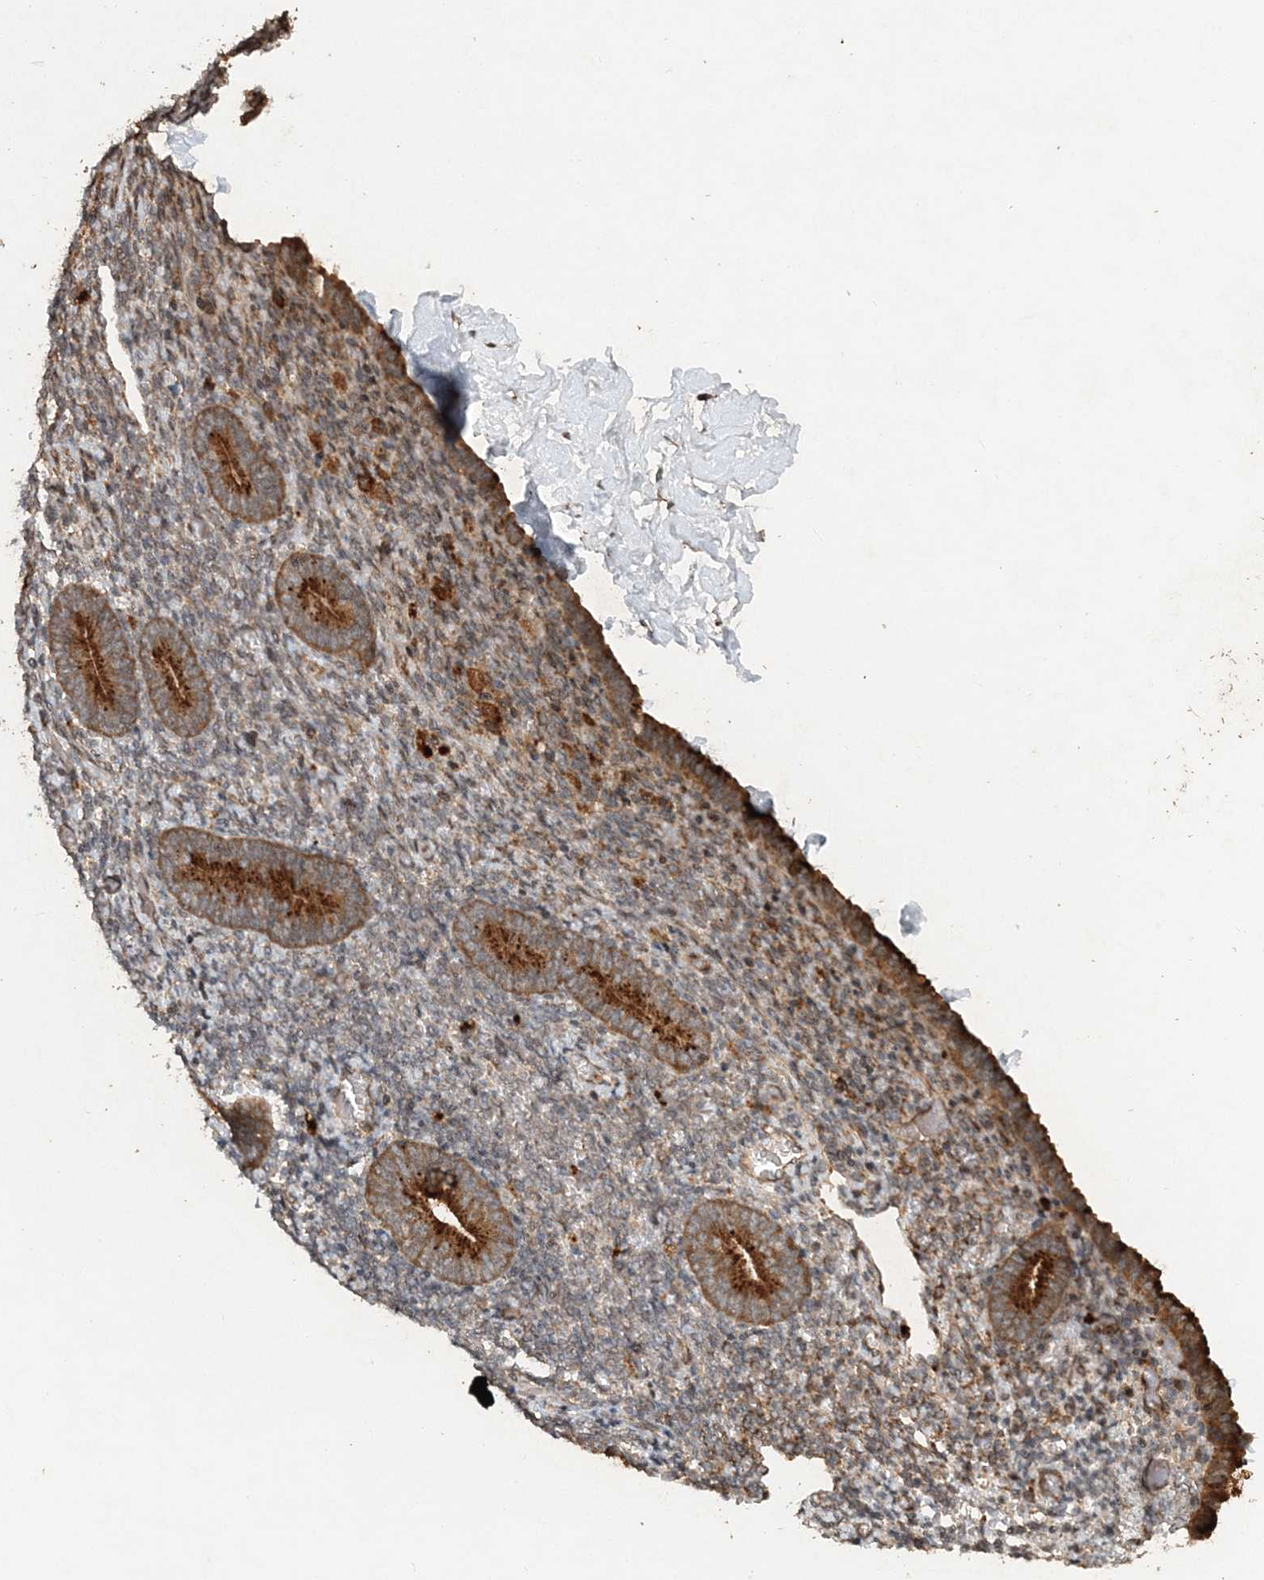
{"staining": {"intensity": "moderate", "quantity": "<25%", "location": "cytoplasmic/membranous"}, "tissue": "endometrium", "cell_type": "Cells in endometrial stroma", "image_type": "normal", "snomed": [{"axis": "morphology", "description": "Normal tissue, NOS"}, {"axis": "topography", "description": "Endometrium"}], "caption": "Immunohistochemistry micrograph of unremarkable endometrium stained for a protein (brown), which exhibits low levels of moderate cytoplasmic/membranous staining in about <25% of cells in endometrial stroma.", "gene": "RAB14", "patient": {"sex": "female", "age": 51}}